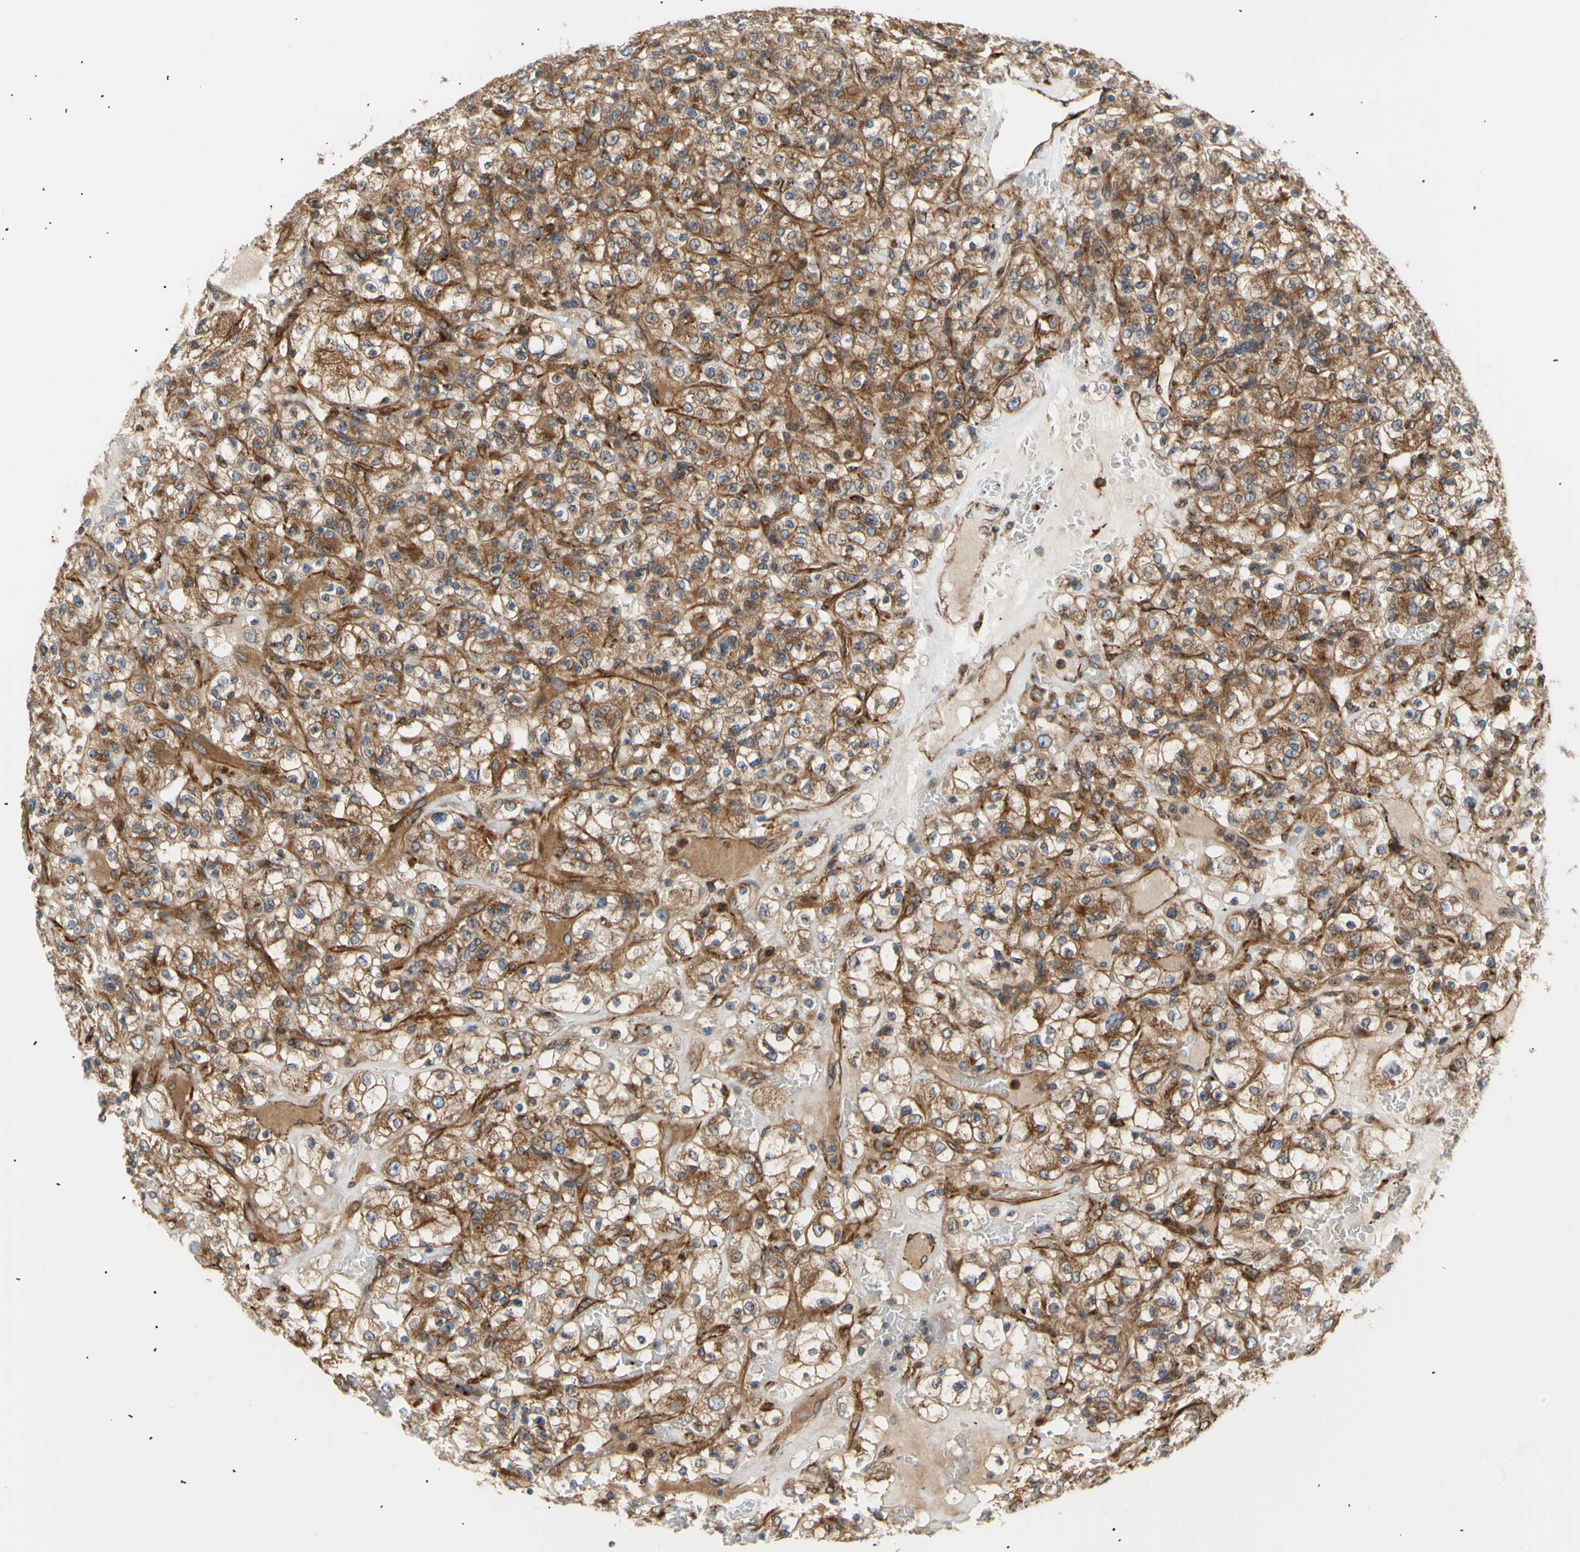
{"staining": {"intensity": "moderate", "quantity": ">75%", "location": "cytoplasmic/membranous"}, "tissue": "renal cancer", "cell_type": "Tumor cells", "image_type": "cancer", "snomed": [{"axis": "morphology", "description": "Normal tissue, NOS"}, {"axis": "morphology", "description": "Adenocarcinoma, NOS"}, {"axis": "topography", "description": "Kidney"}], "caption": "DAB immunohistochemical staining of renal adenocarcinoma exhibits moderate cytoplasmic/membranous protein staining in about >75% of tumor cells.", "gene": "TUBG2", "patient": {"sex": "female", "age": 72}}